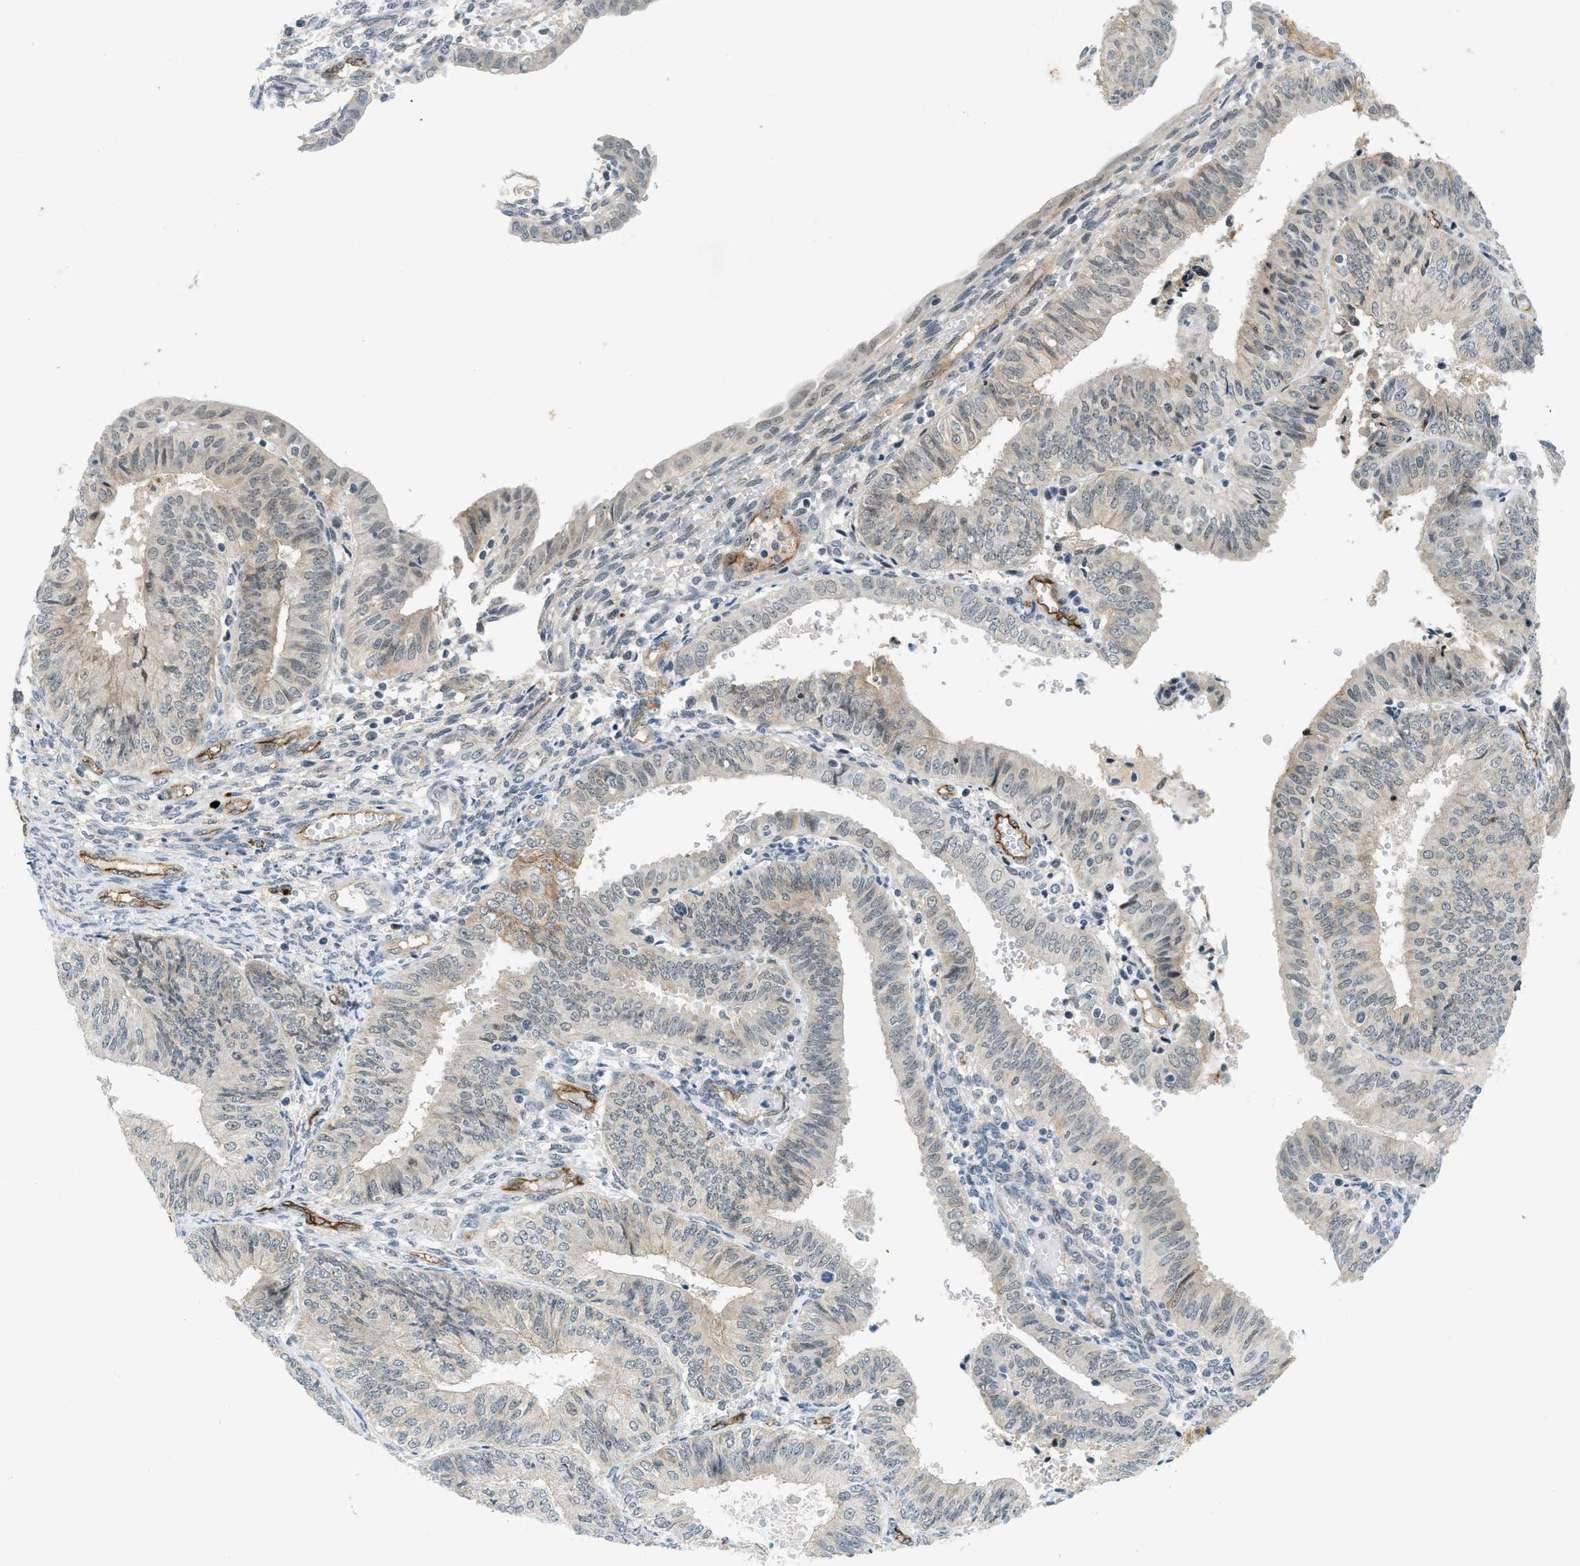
{"staining": {"intensity": "weak", "quantity": "<25%", "location": "cytoplasmic/membranous"}, "tissue": "endometrial cancer", "cell_type": "Tumor cells", "image_type": "cancer", "snomed": [{"axis": "morphology", "description": "Adenocarcinoma, NOS"}, {"axis": "topography", "description": "Endometrium"}], "caption": "High magnification brightfield microscopy of endometrial cancer (adenocarcinoma) stained with DAB (brown) and counterstained with hematoxylin (blue): tumor cells show no significant staining. (DAB (3,3'-diaminobenzidine) immunohistochemistry visualized using brightfield microscopy, high magnification).", "gene": "SLCO2A1", "patient": {"sex": "female", "age": 58}}